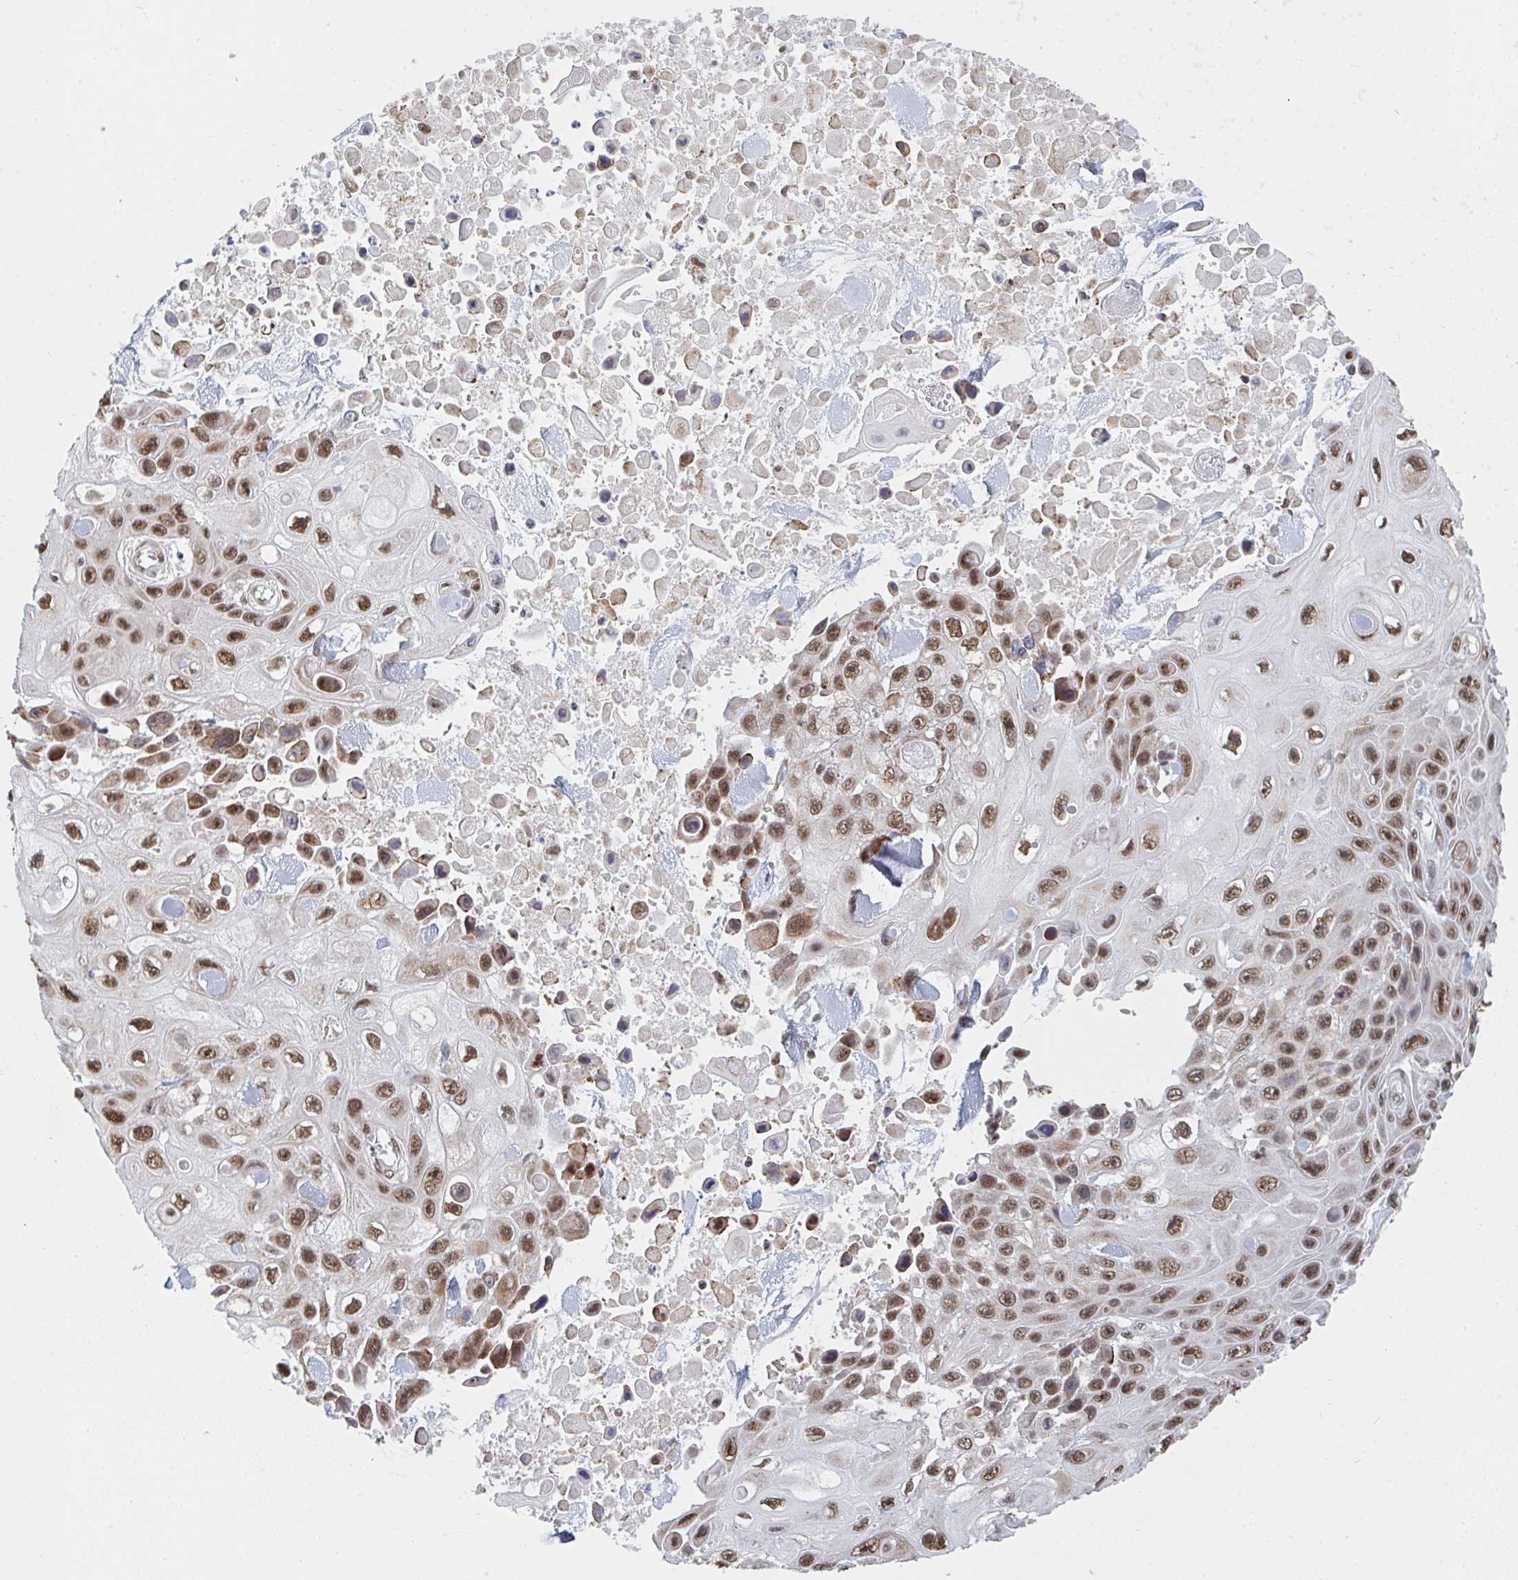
{"staining": {"intensity": "moderate", "quantity": ">75%", "location": "nuclear"}, "tissue": "skin cancer", "cell_type": "Tumor cells", "image_type": "cancer", "snomed": [{"axis": "morphology", "description": "Squamous cell carcinoma, NOS"}, {"axis": "topography", "description": "Skin"}], "caption": "Moderate nuclear protein positivity is appreciated in approximately >75% of tumor cells in skin squamous cell carcinoma. (brown staining indicates protein expression, while blue staining denotes nuclei).", "gene": "MBNL1", "patient": {"sex": "male", "age": 82}}